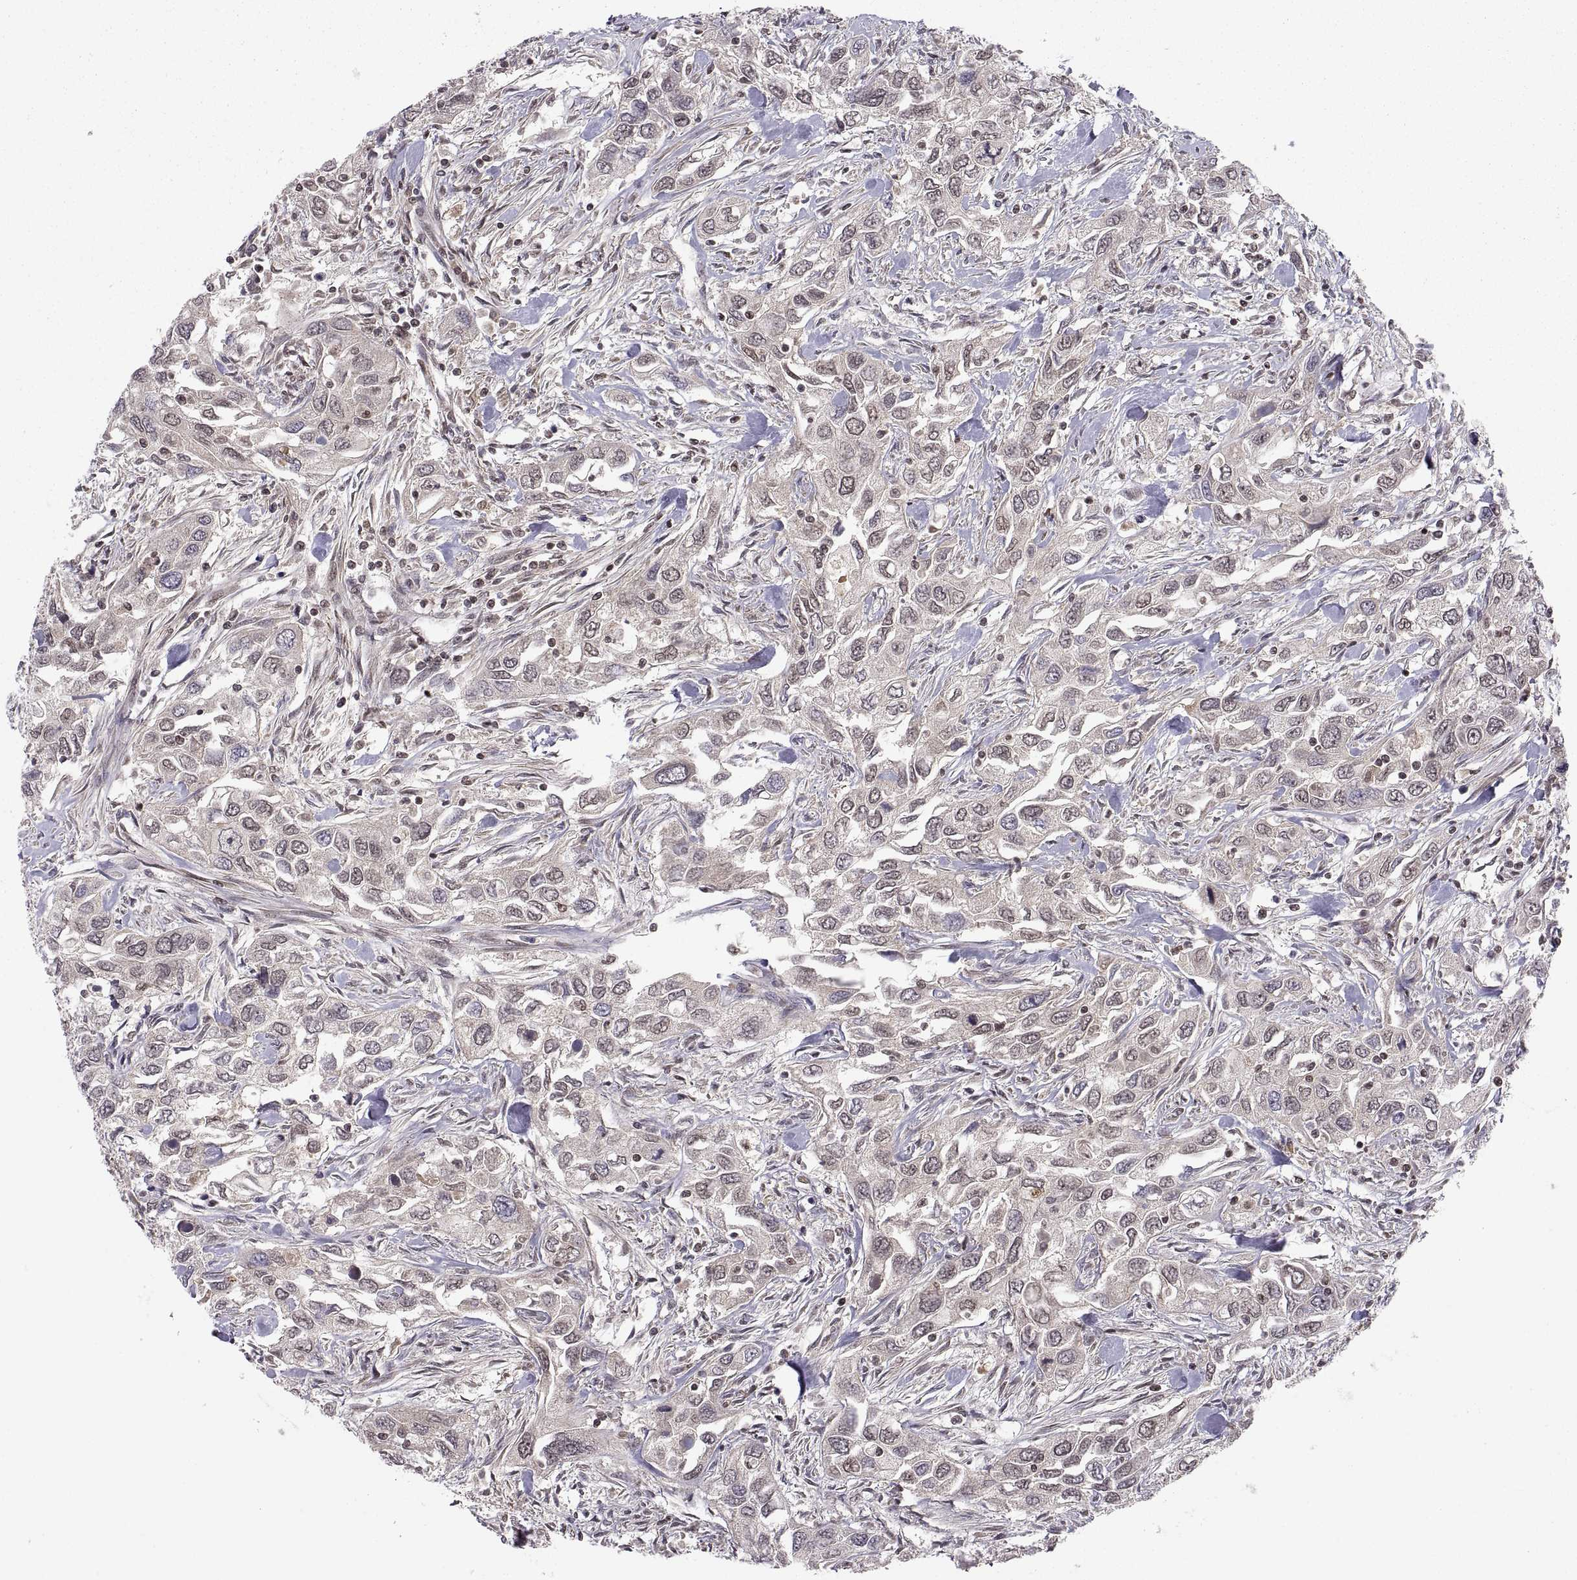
{"staining": {"intensity": "weak", "quantity": "25%-75%", "location": "cytoplasmic/membranous"}, "tissue": "urothelial cancer", "cell_type": "Tumor cells", "image_type": "cancer", "snomed": [{"axis": "morphology", "description": "Urothelial carcinoma, High grade"}, {"axis": "topography", "description": "Urinary bladder"}], "caption": "Immunohistochemical staining of human urothelial carcinoma (high-grade) exhibits low levels of weak cytoplasmic/membranous staining in approximately 25%-75% of tumor cells.", "gene": "ABL2", "patient": {"sex": "male", "age": 76}}